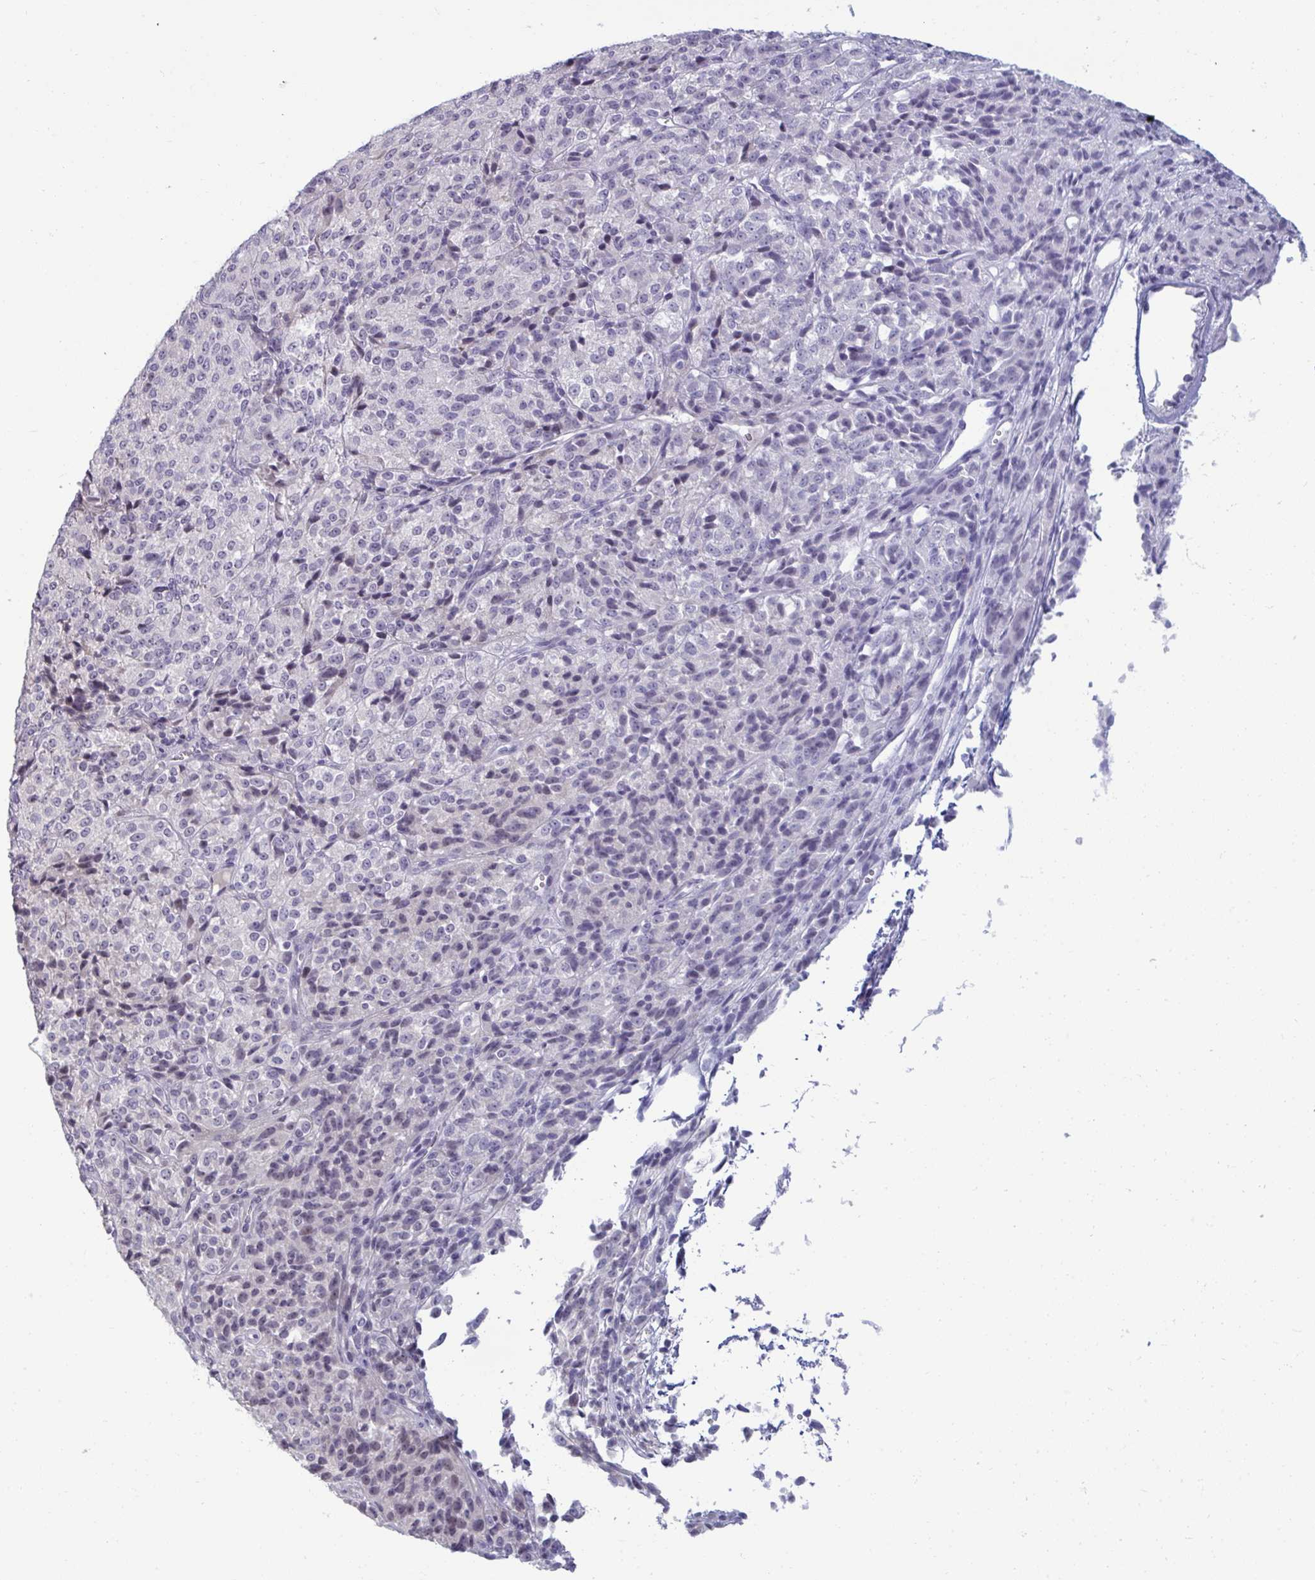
{"staining": {"intensity": "negative", "quantity": "none", "location": "none"}, "tissue": "melanoma", "cell_type": "Tumor cells", "image_type": "cancer", "snomed": [{"axis": "morphology", "description": "Malignant melanoma, Metastatic site"}, {"axis": "topography", "description": "Brain"}], "caption": "A high-resolution photomicrograph shows IHC staining of melanoma, which reveals no significant staining in tumor cells.", "gene": "RNASEH1", "patient": {"sex": "female", "age": 56}}